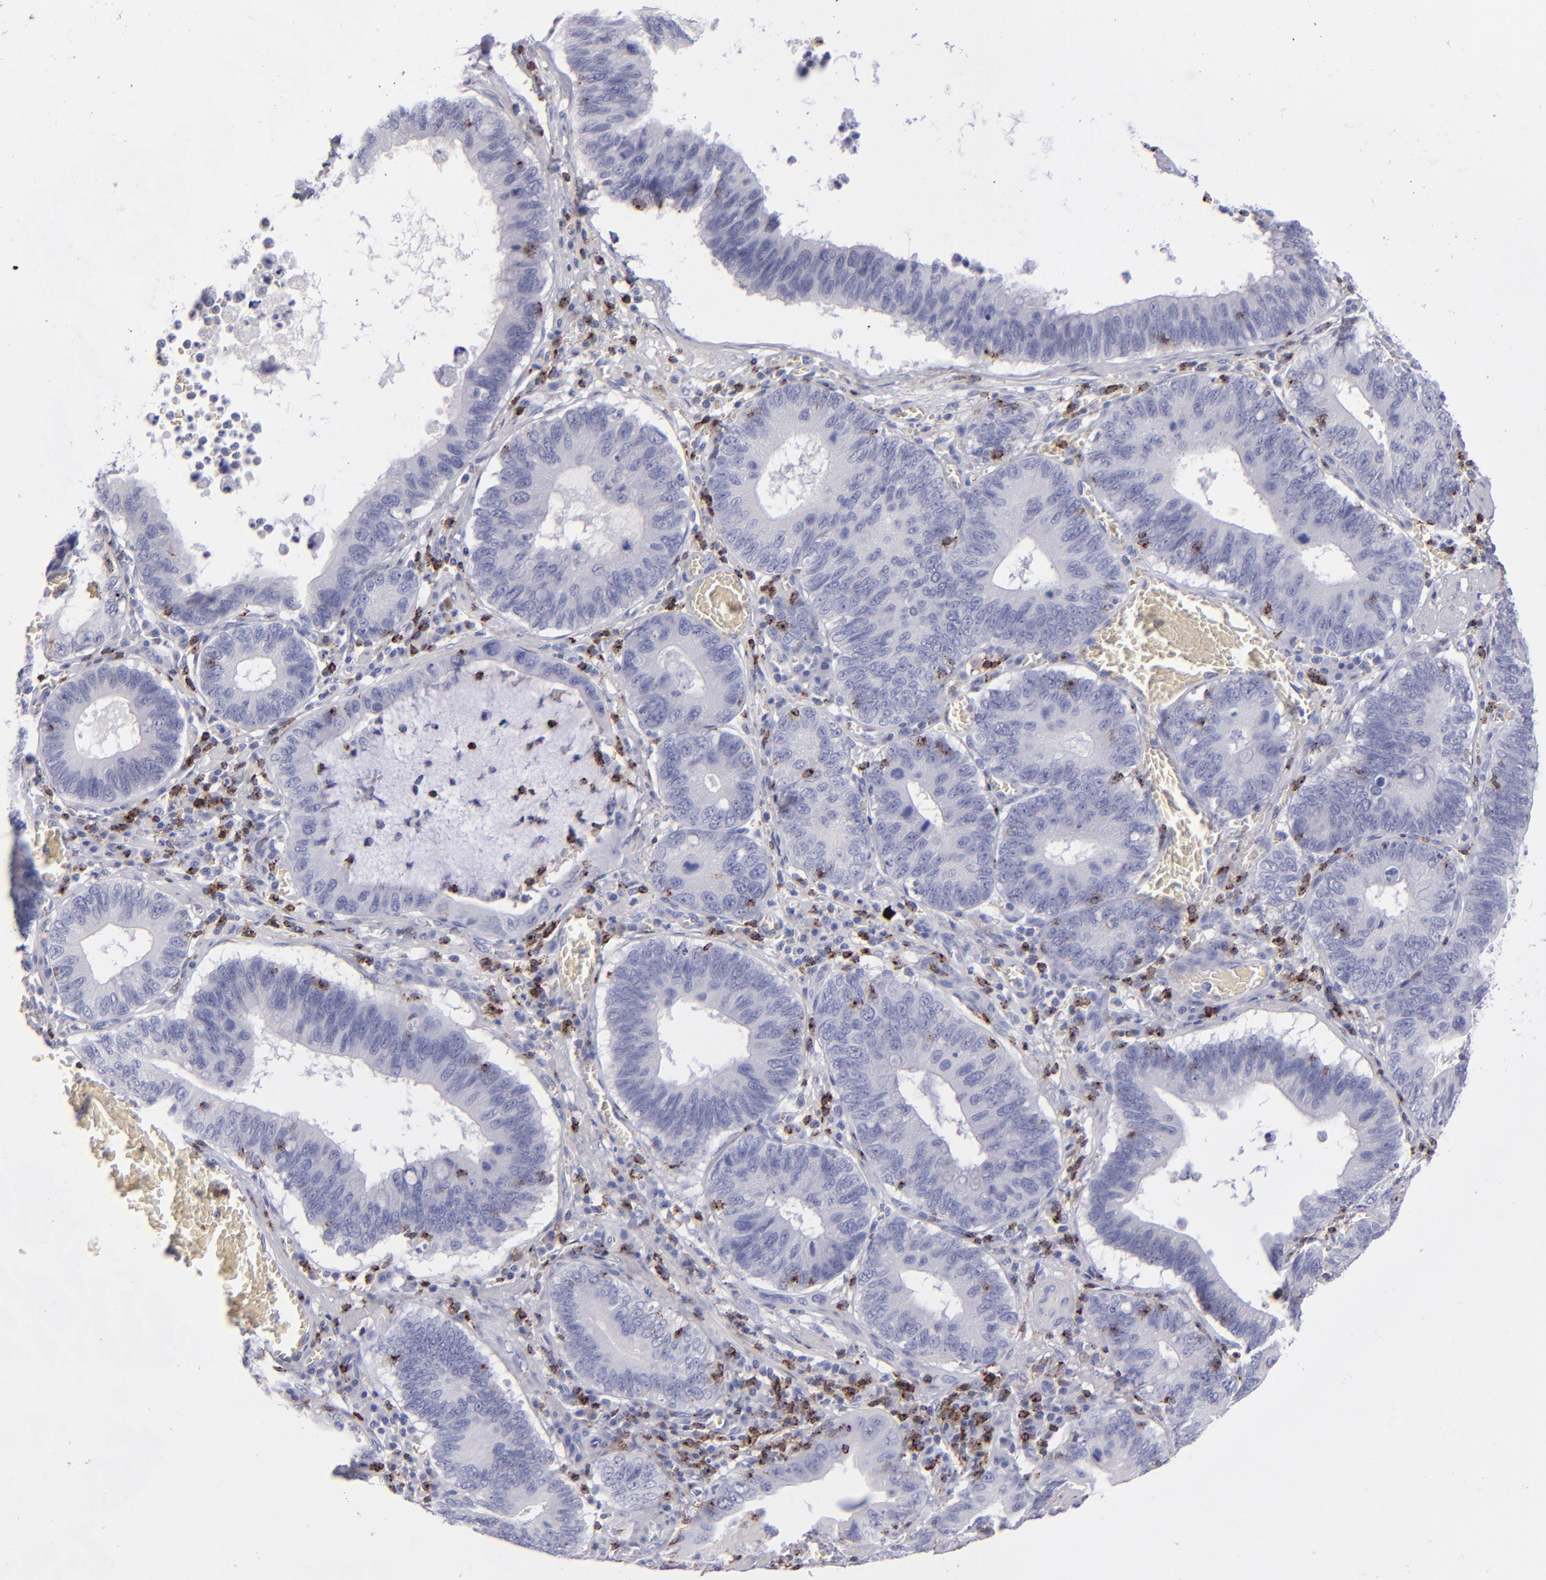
{"staining": {"intensity": "negative", "quantity": "none", "location": "none"}, "tissue": "stomach cancer", "cell_type": "Tumor cells", "image_type": "cancer", "snomed": [{"axis": "morphology", "description": "Adenocarcinoma, NOS"}, {"axis": "topography", "description": "Stomach"}, {"axis": "topography", "description": "Gastric cardia"}], "caption": "Adenocarcinoma (stomach) was stained to show a protein in brown. There is no significant expression in tumor cells.", "gene": "CD2", "patient": {"sex": "male", "age": 59}}